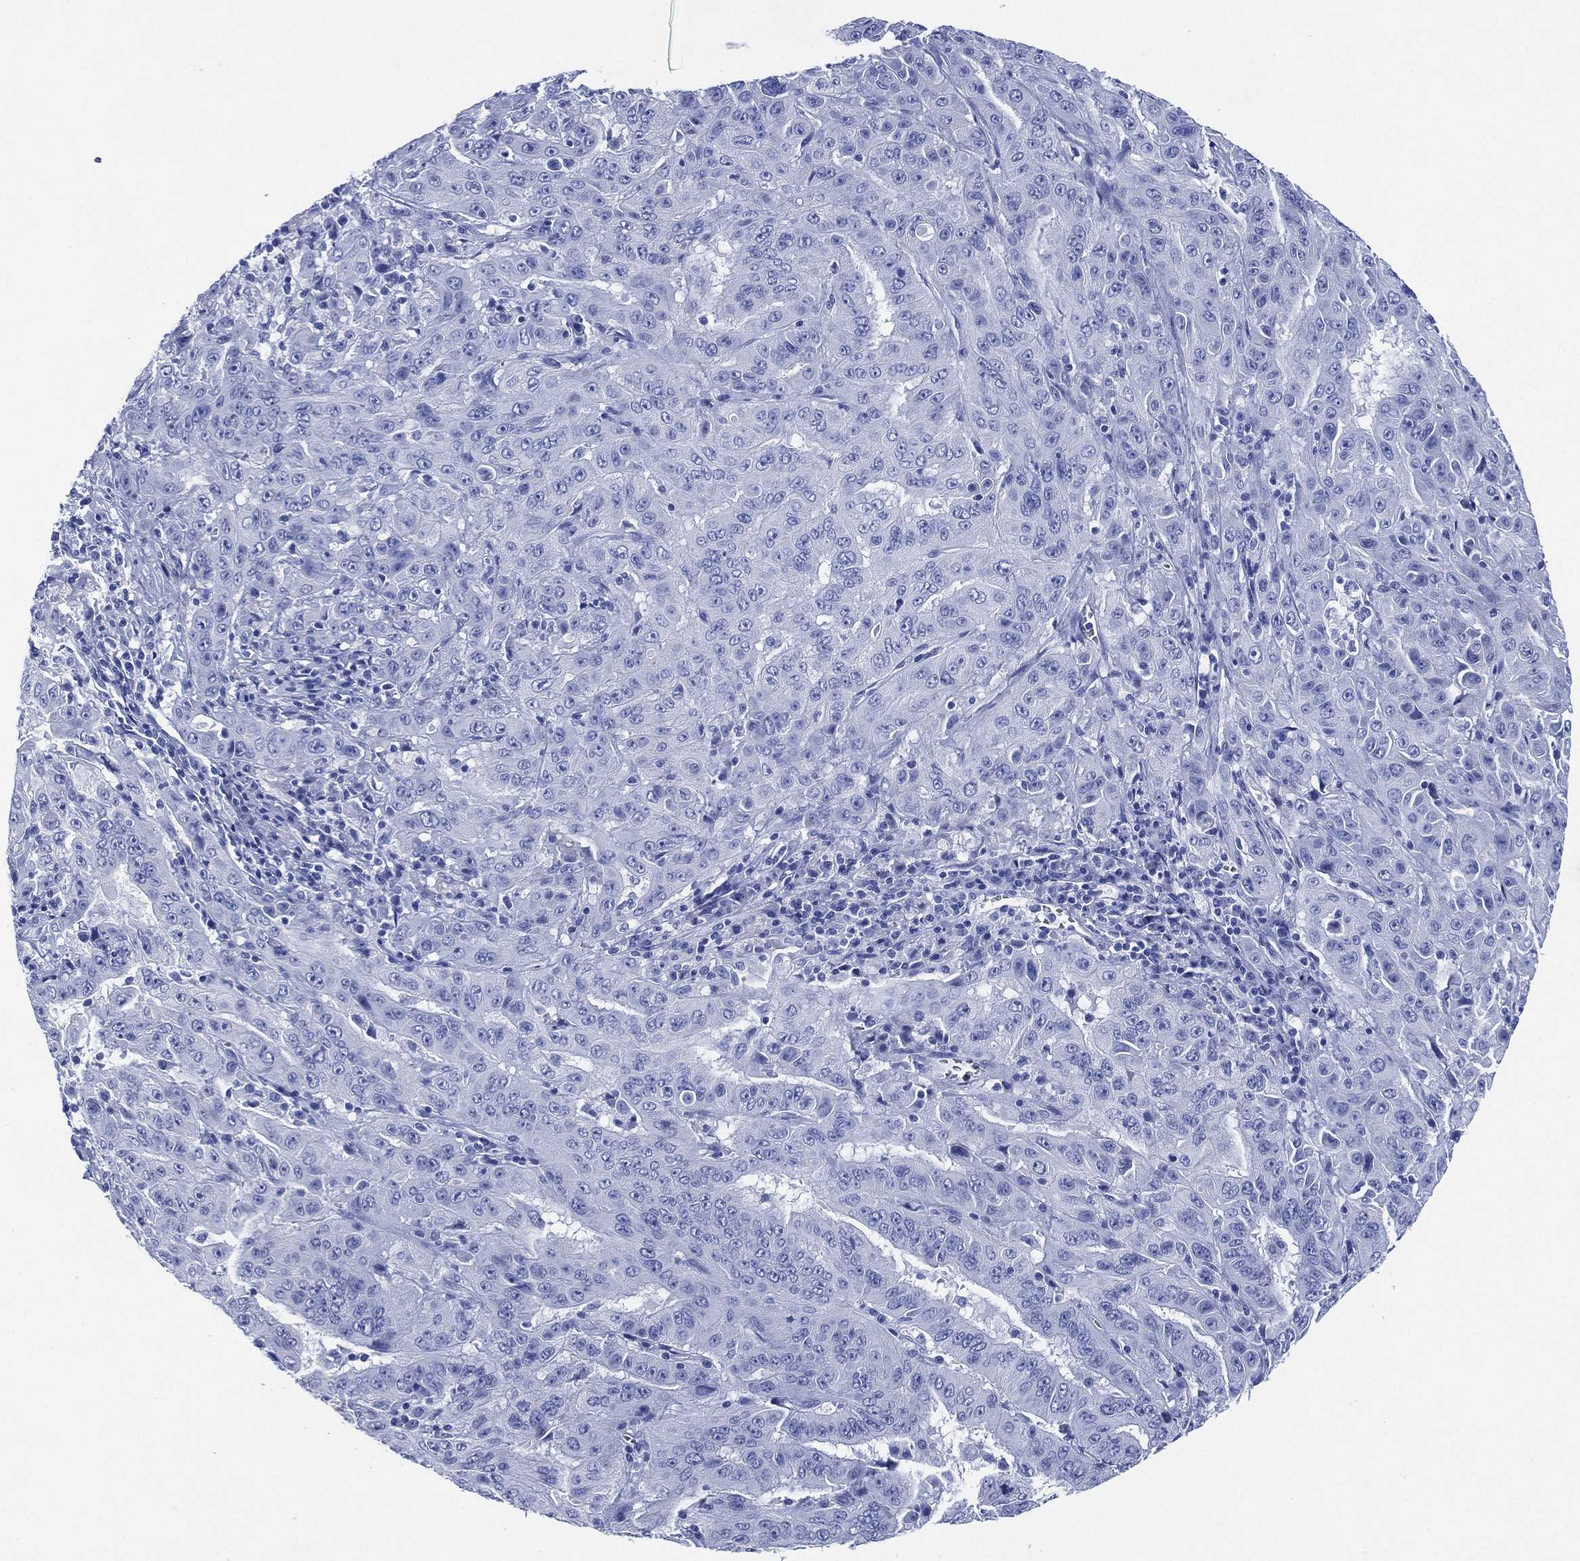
{"staining": {"intensity": "negative", "quantity": "none", "location": "none"}, "tissue": "pancreatic cancer", "cell_type": "Tumor cells", "image_type": "cancer", "snomed": [{"axis": "morphology", "description": "Adenocarcinoma, NOS"}, {"axis": "topography", "description": "Pancreas"}], "caption": "This is an immunohistochemistry (IHC) image of human adenocarcinoma (pancreatic). There is no positivity in tumor cells.", "gene": "SIGLECL1", "patient": {"sex": "male", "age": 63}}